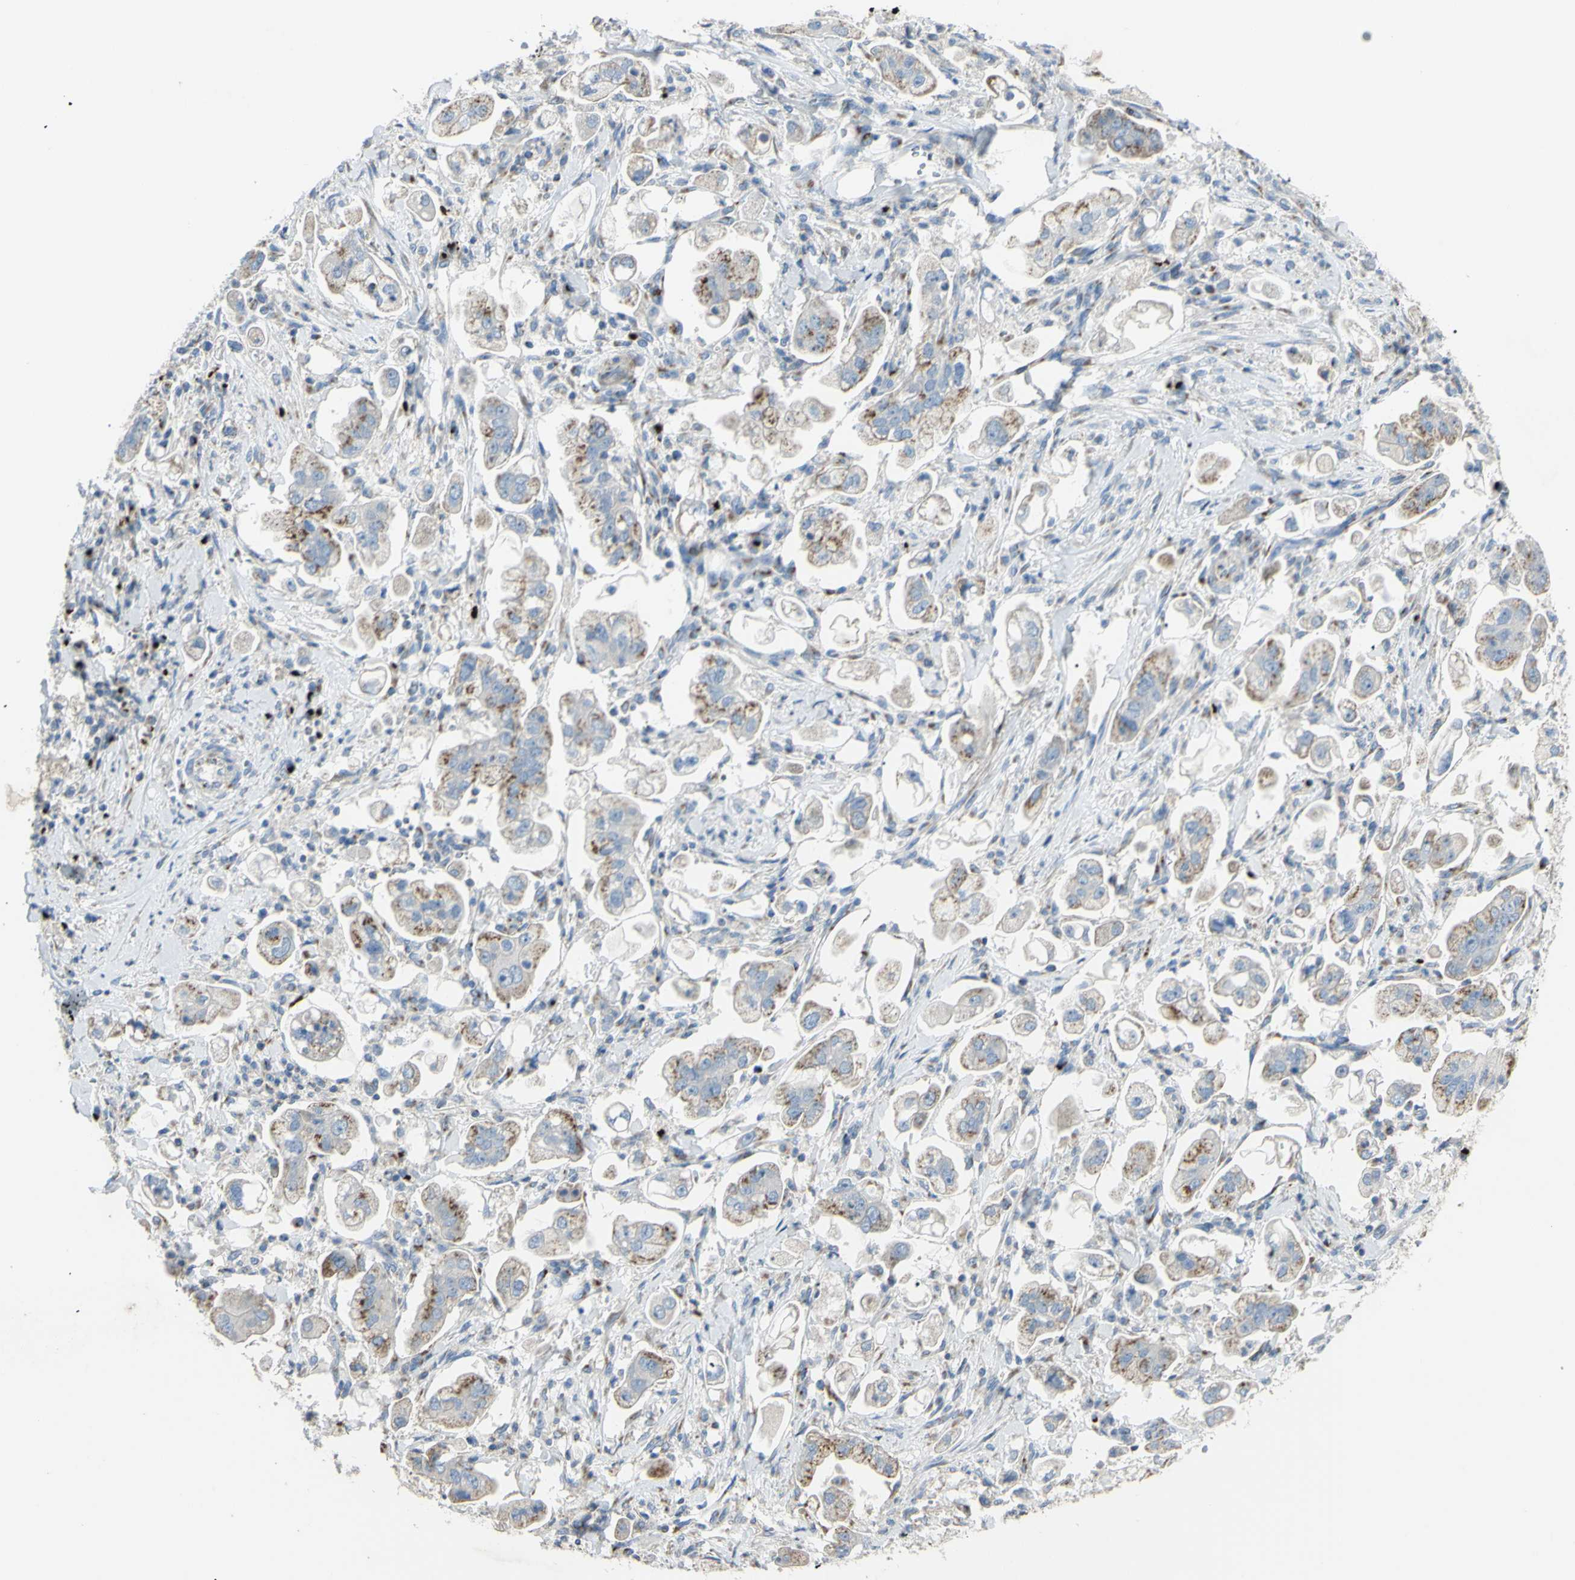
{"staining": {"intensity": "moderate", "quantity": "25%-75%", "location": "cytoplasmic/membranous"}, "tissue": "stomach cancer", "cell_type": "Tumor cells", "image_type": "cancer", "snomed": [{"axis": "morphology", "description": "Adenocarcinoma, NOS"}, {"axis": "topography", "description": "Stomach"}], "caption": "IHC of stomach cancer displays medium levels of moderate cytoplasmic/membranous positivity in approximately 25%-75% of tumor cells.", "gene": "B4GALT3", "patient": {"sex": "male", "age": 62}}